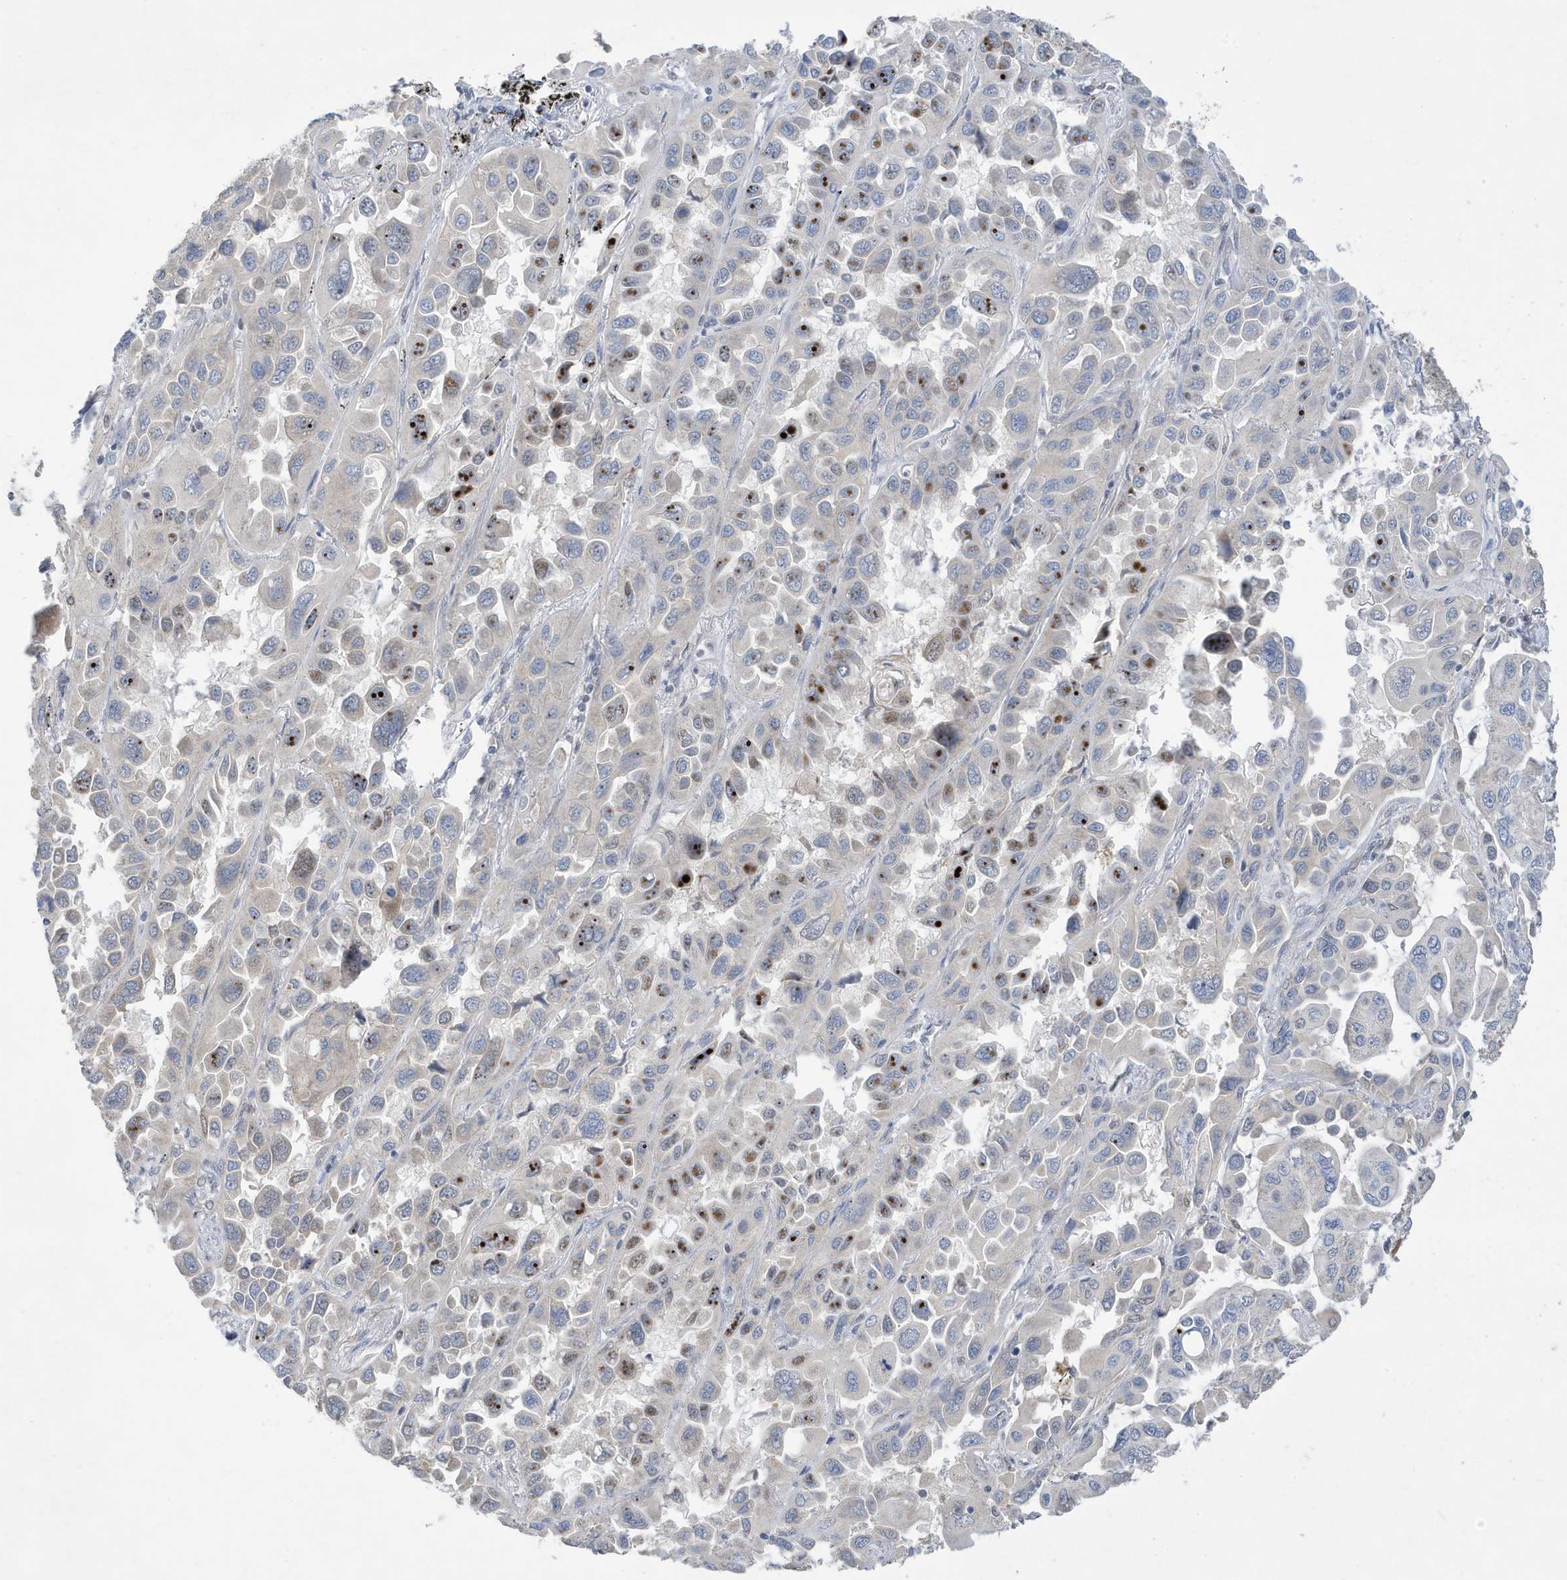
{"staining": {"intensity": "negative", "quantity": "none", "location": "none"}, "tissue": "lung cancer", "cell_type": "Tumor cells", "image_type": "cancer", "snomed": [{"axis": "morphology", "description": "Adenocarcinoma, NOS"}, {"axis": "topography", "description": "Lung"}], "caption": "Tumor cells show no significant protein staining in lung cancer.", "gene": "NCOA7", "patient": {"sex": "male", "age": 64}}